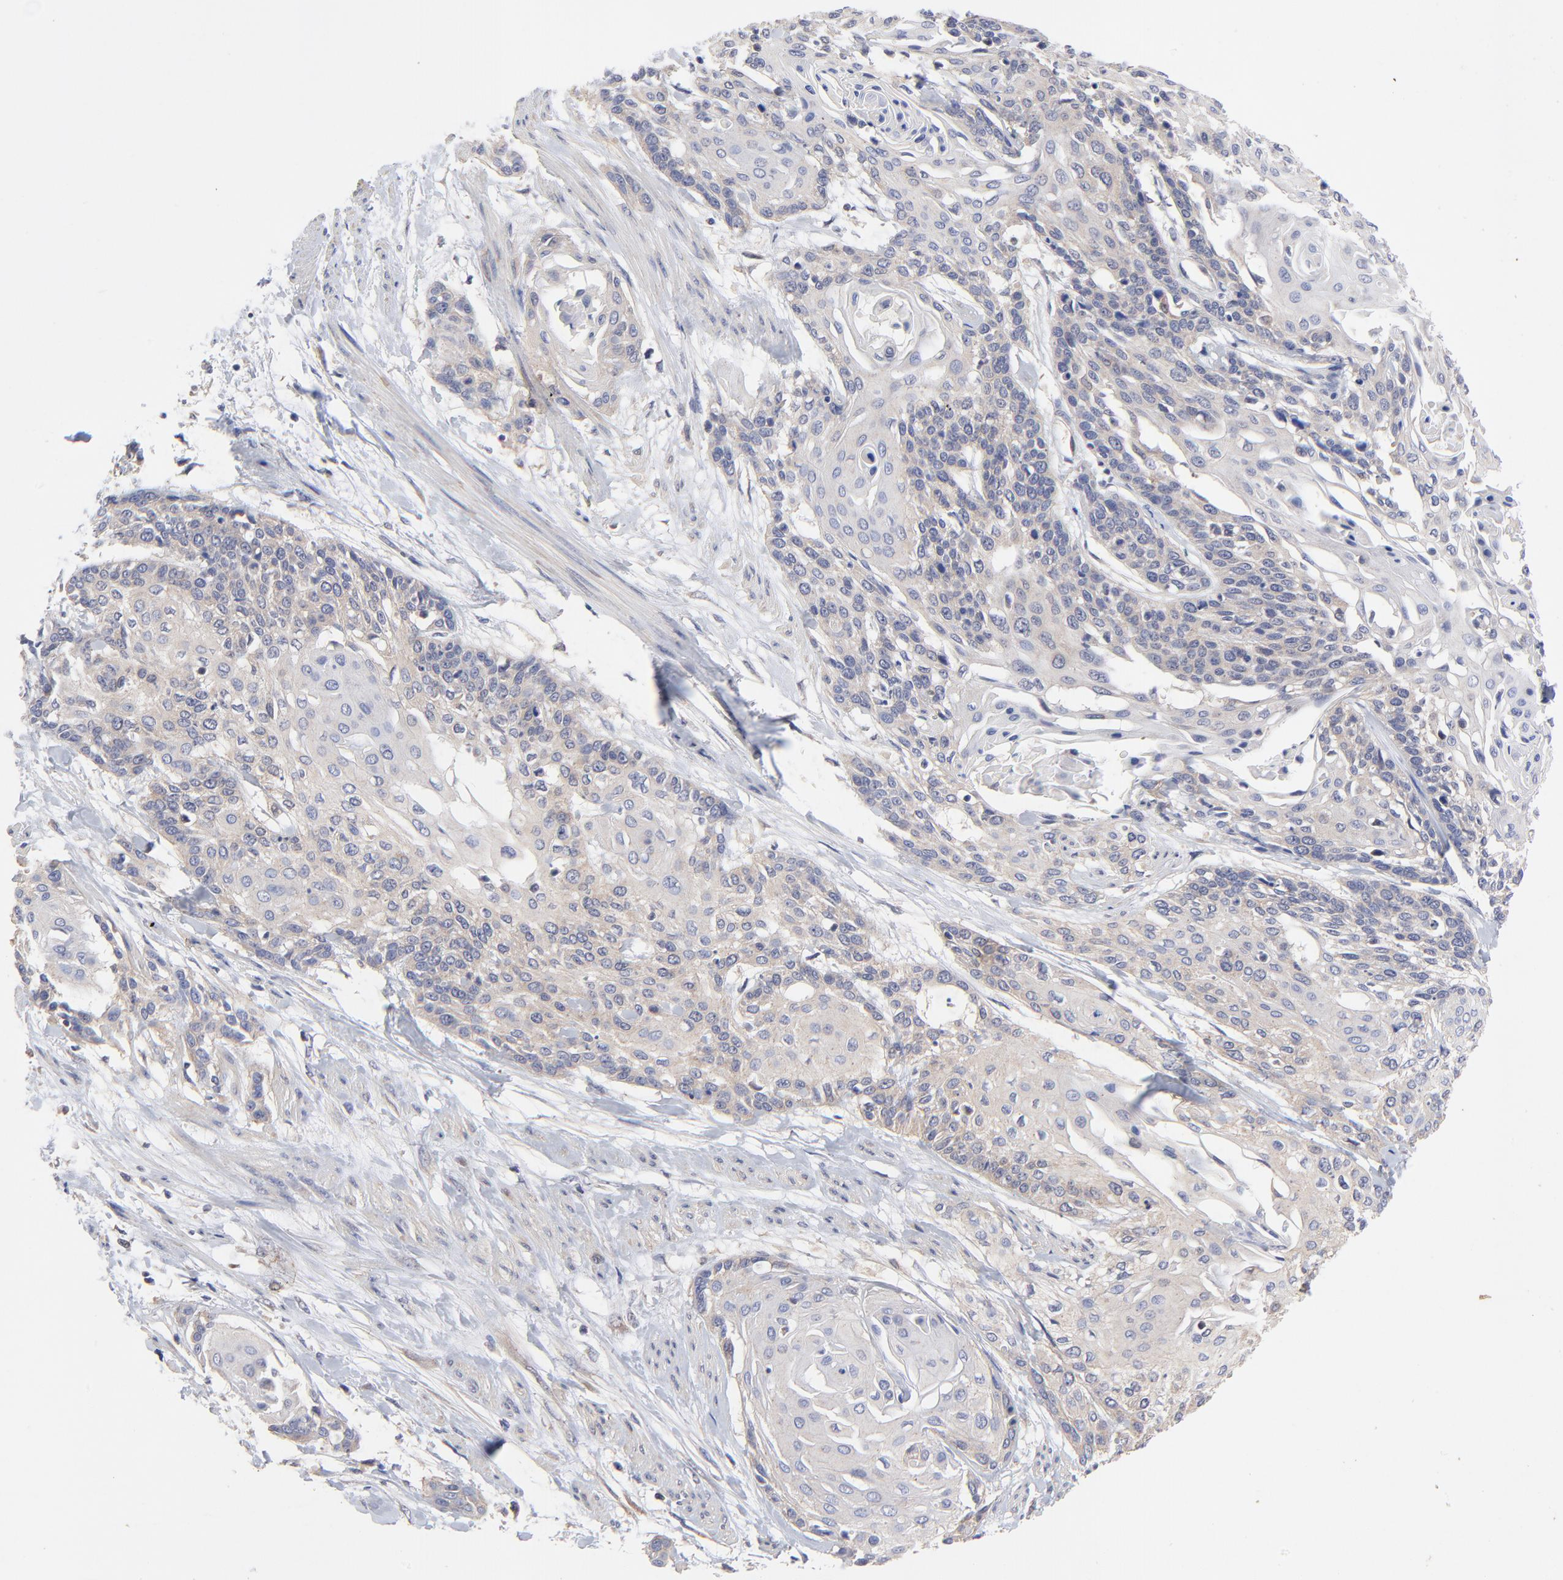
{"staining": {"intensity": "weak", "quantity": ">75%", "location": "cytoplasmic/membranous"}, "tissue": "cervical cancer", "cell_type": "Tumor cells", "image_type": "cancer", "snomed": [{"axis": "morphology", "description": "Squamous cell carcinoma, NOS"}, {"axis": "topography", "description": "Cervix"}], "caption": "Immunohistochemical staining of human cervical cancer displays low levels of weak cytoplasmic/membranous protein staining in about >75% of tumor cells.", "gene": "PCMT1", "patient": {"sex": "female", "age": 57}}